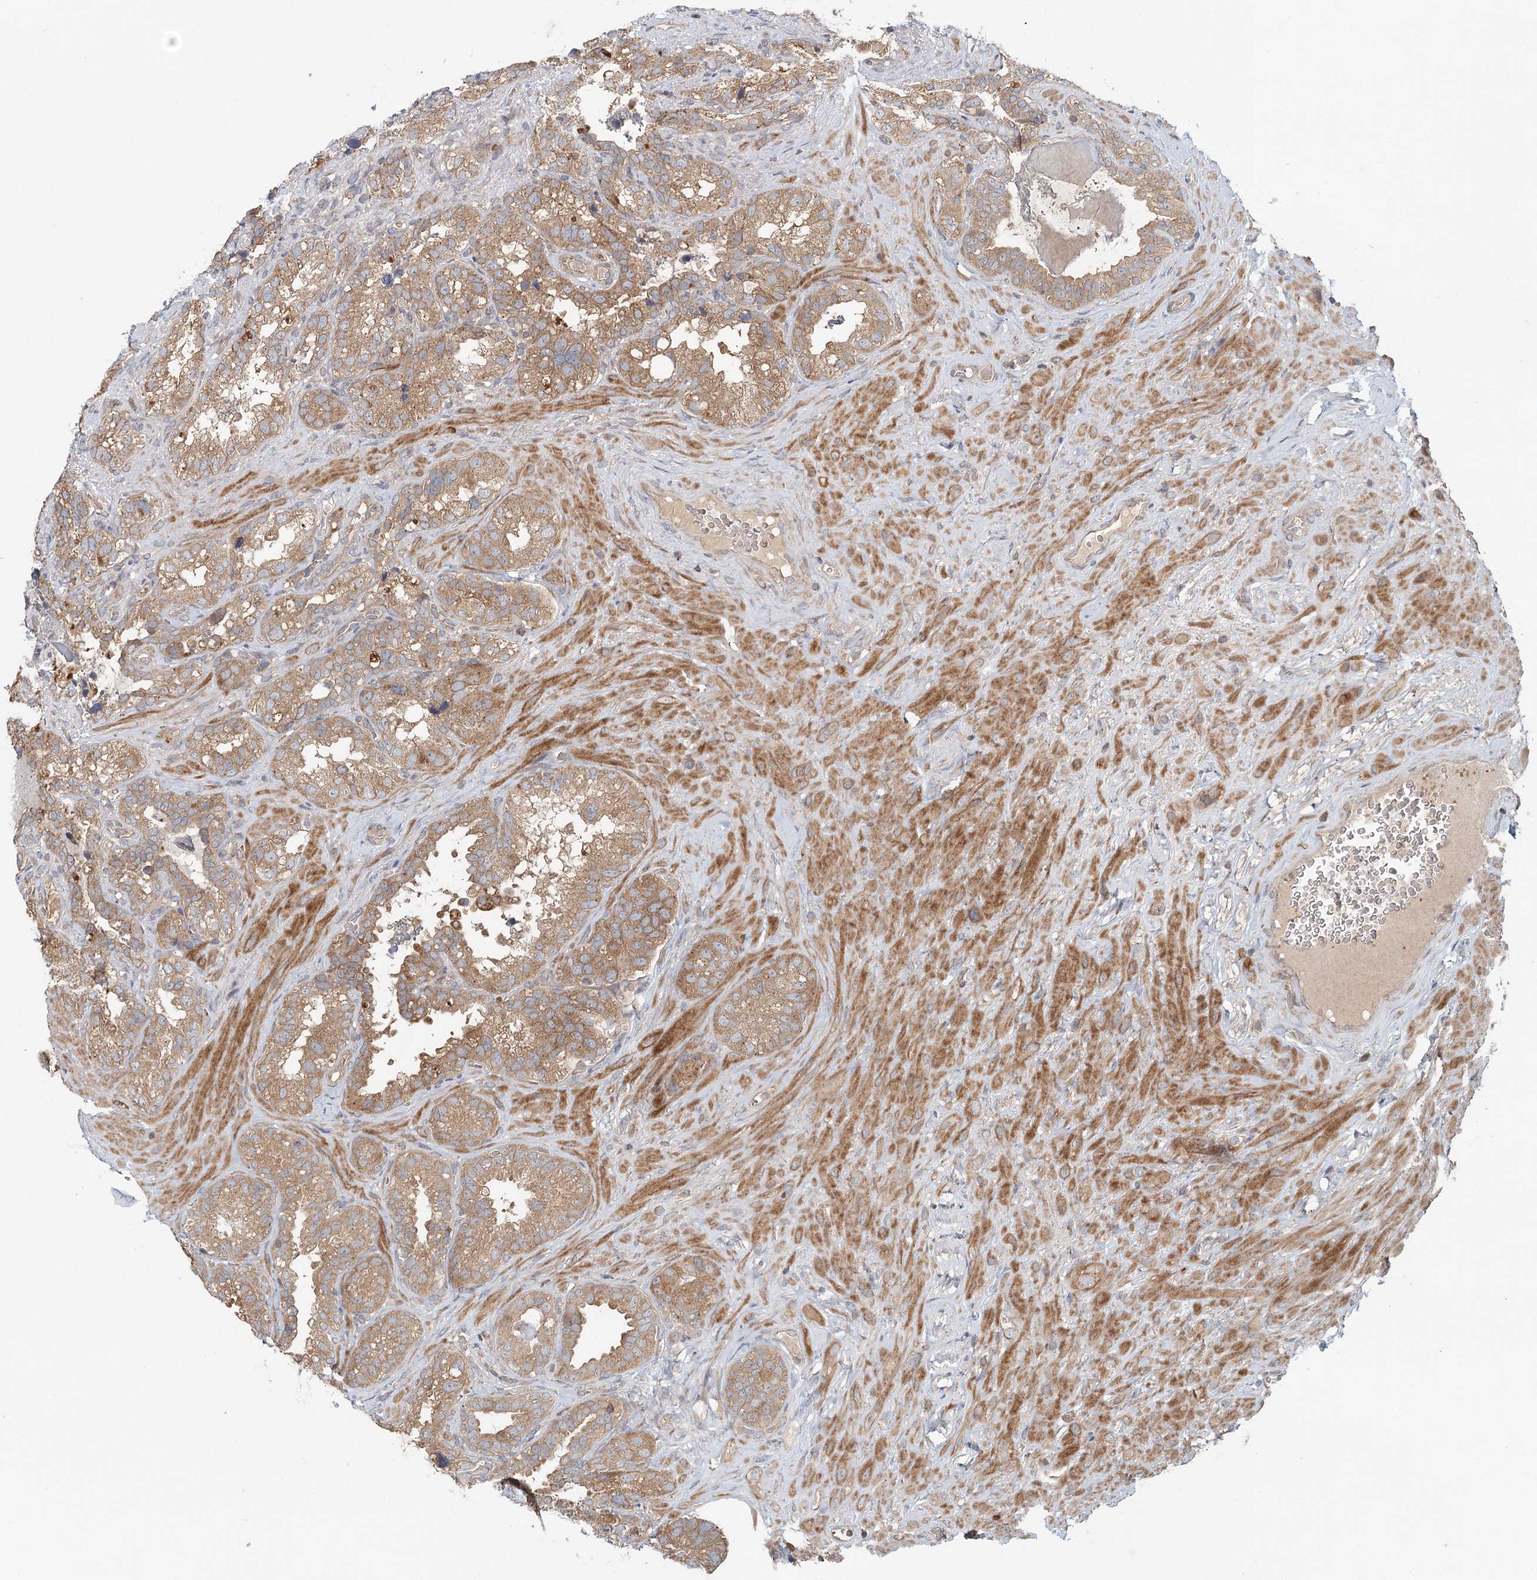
{"staining": {"intensity": "moderate", "quantity": "25%-75%", "location": "cytoplasmic/membranous"}, "tissue": "seminal vesicle", "cell_type": "Glandular cells", "image_type": "normal", "snomed": [{"axis": "morphology", "description": "Normal tissue, NOS"}, {"axis": "topography", "description": "Seminal veicle"}, {"axis": "topography", "description": "Peripheral nerve tissue"}], "caption": "Immunohistochemical staining of unremarkable human seminal vesicle shows medium levels of moderate cytoplasmic/membranous positivity in about 25%-75% of glandular cells.", "gene": "ENSG00000273217", "patient": {"sex": "male", "age": 67}}